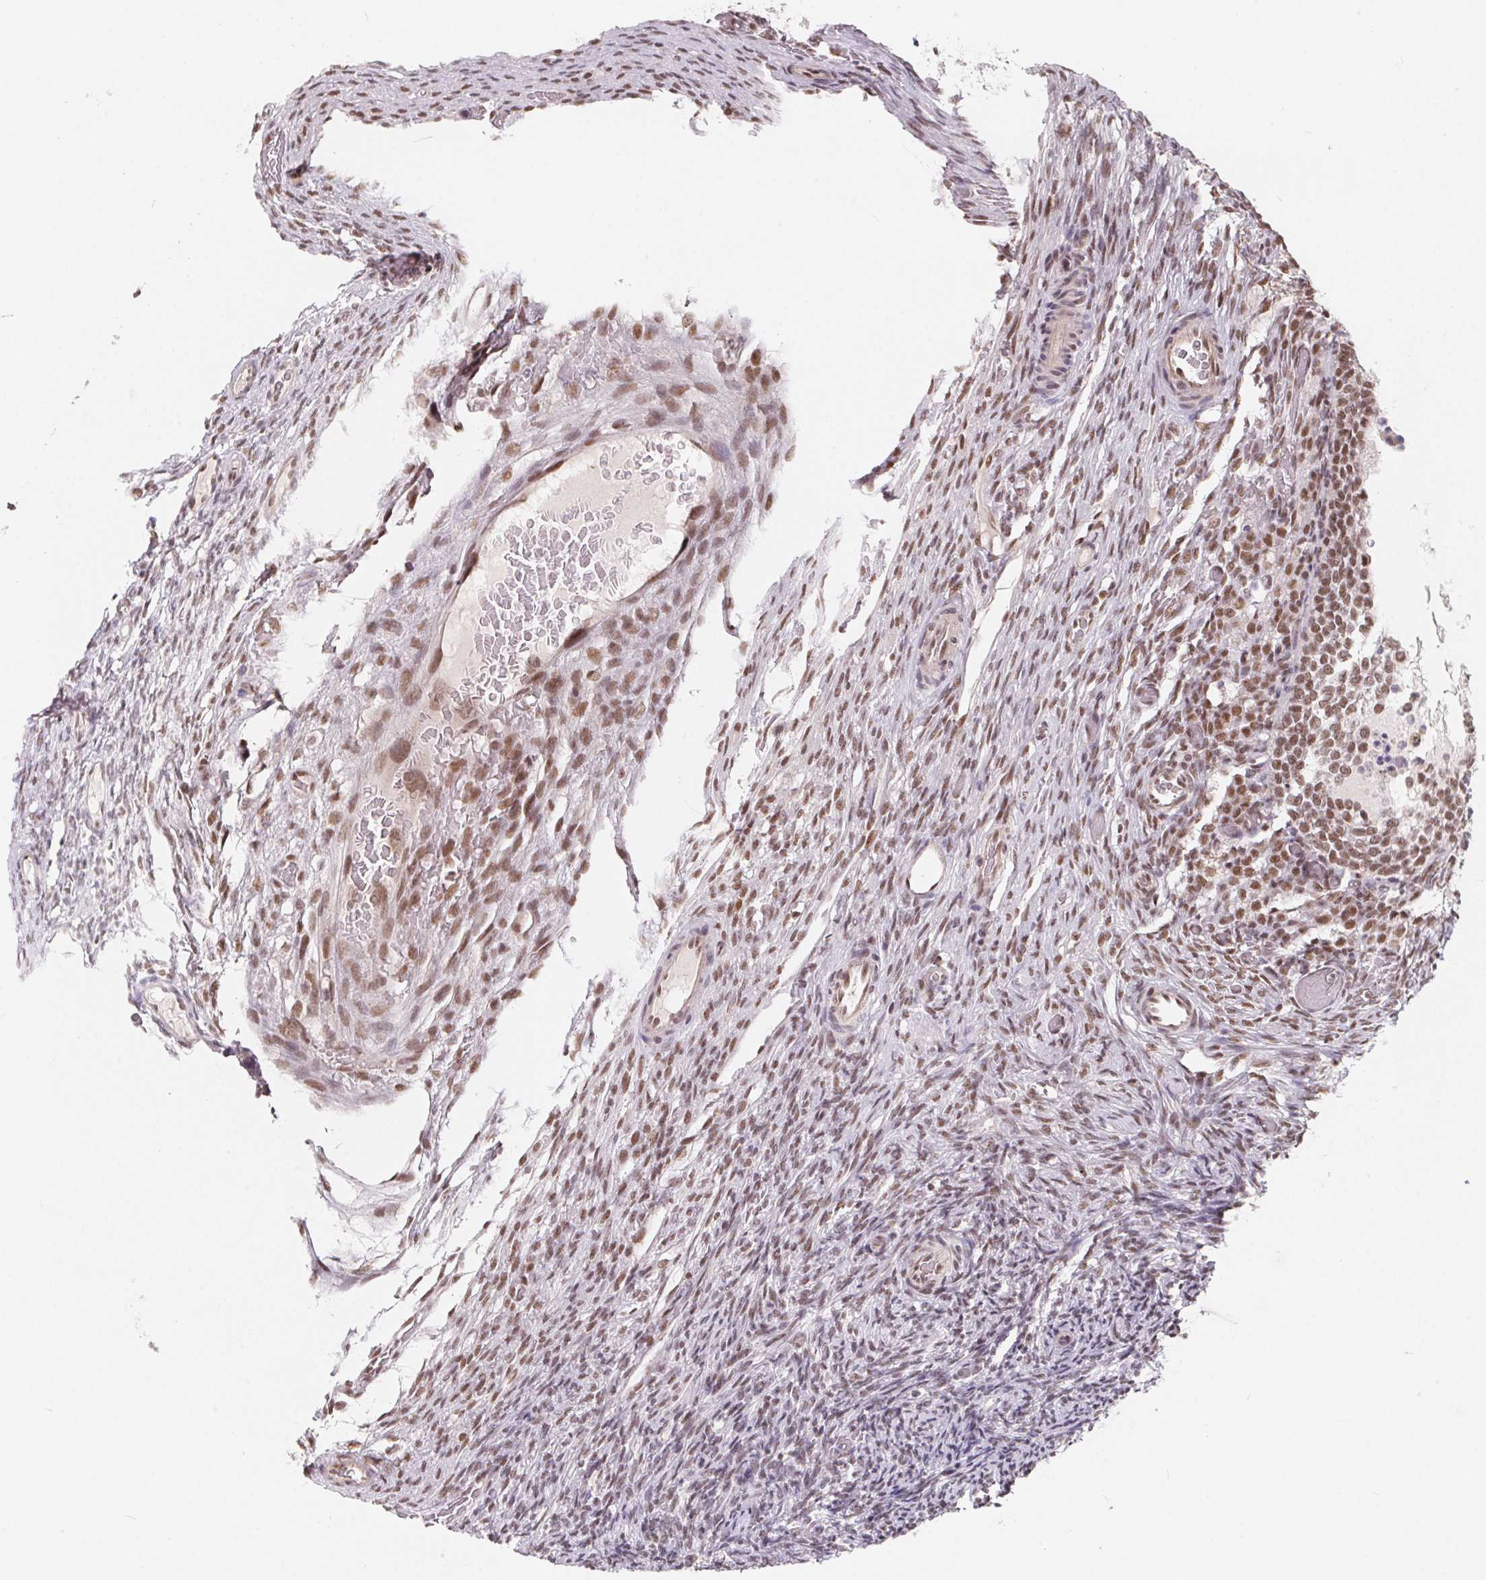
{"staining": {"intensity": "moderate", "quantity": "25%-75%", "location": "nuclear"}, "tissue": "ovary", "cell_type": "Ovarian stroma cells", "image_type": "normal", "snomed": [{"axis": "morphology", "description": "Normal tissue, NOS"}, {"axis": "topography", "description": "Ovary"}], "caption": "About 25%-75% of ovarian stroma cells in normal human ovary demonstrate moderate nuclear protein expression as visualized by brown immunohistochemical staining.", "gene": "TCERG1", "patient": {"sex": "female", "age": 34}}